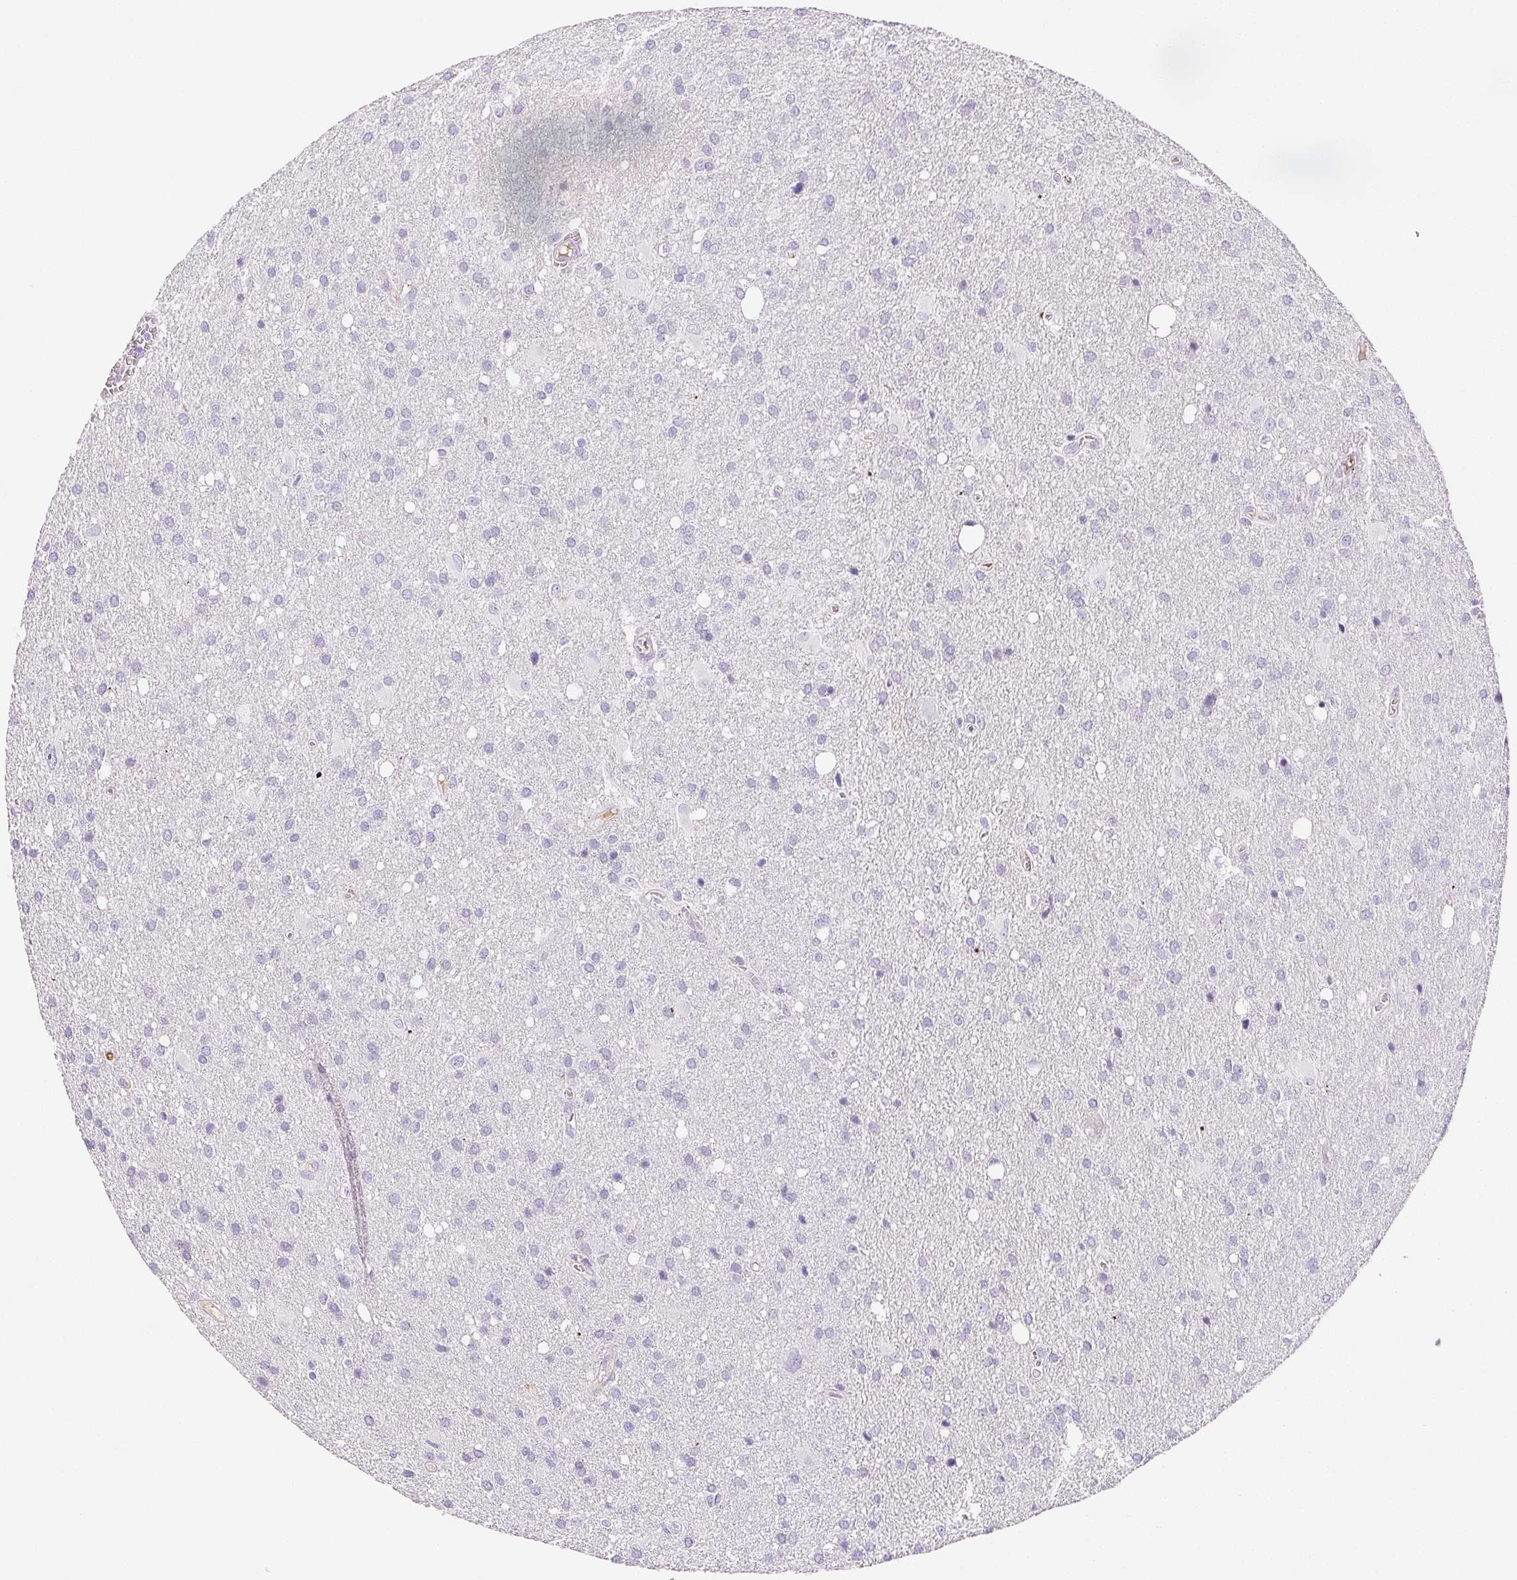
{"staining": {"intensity": "negative", "quantity": "none", "location": "none"}, "tissue": "glioma", "cell_type": "Tumor cells", "image_type": "cancer", "snomed": [{"axis": "morphology", "description": "Glioma, malignant, Low grade"}, {"axis": "topography", "description": "Brain"}], "caption": "This is a photomicrograph of immunohistochemistry (IHC) staining of malignant glioma (low-grade), which shows no staining in tumor cells. Brightfield microscopy of immunohistochemistry (IHC) stained with DAB (brown) and hematoxylin (blue), captured at high magnification.", "gene": "VTN", "patient": {"sex": "male", "age": 66}}